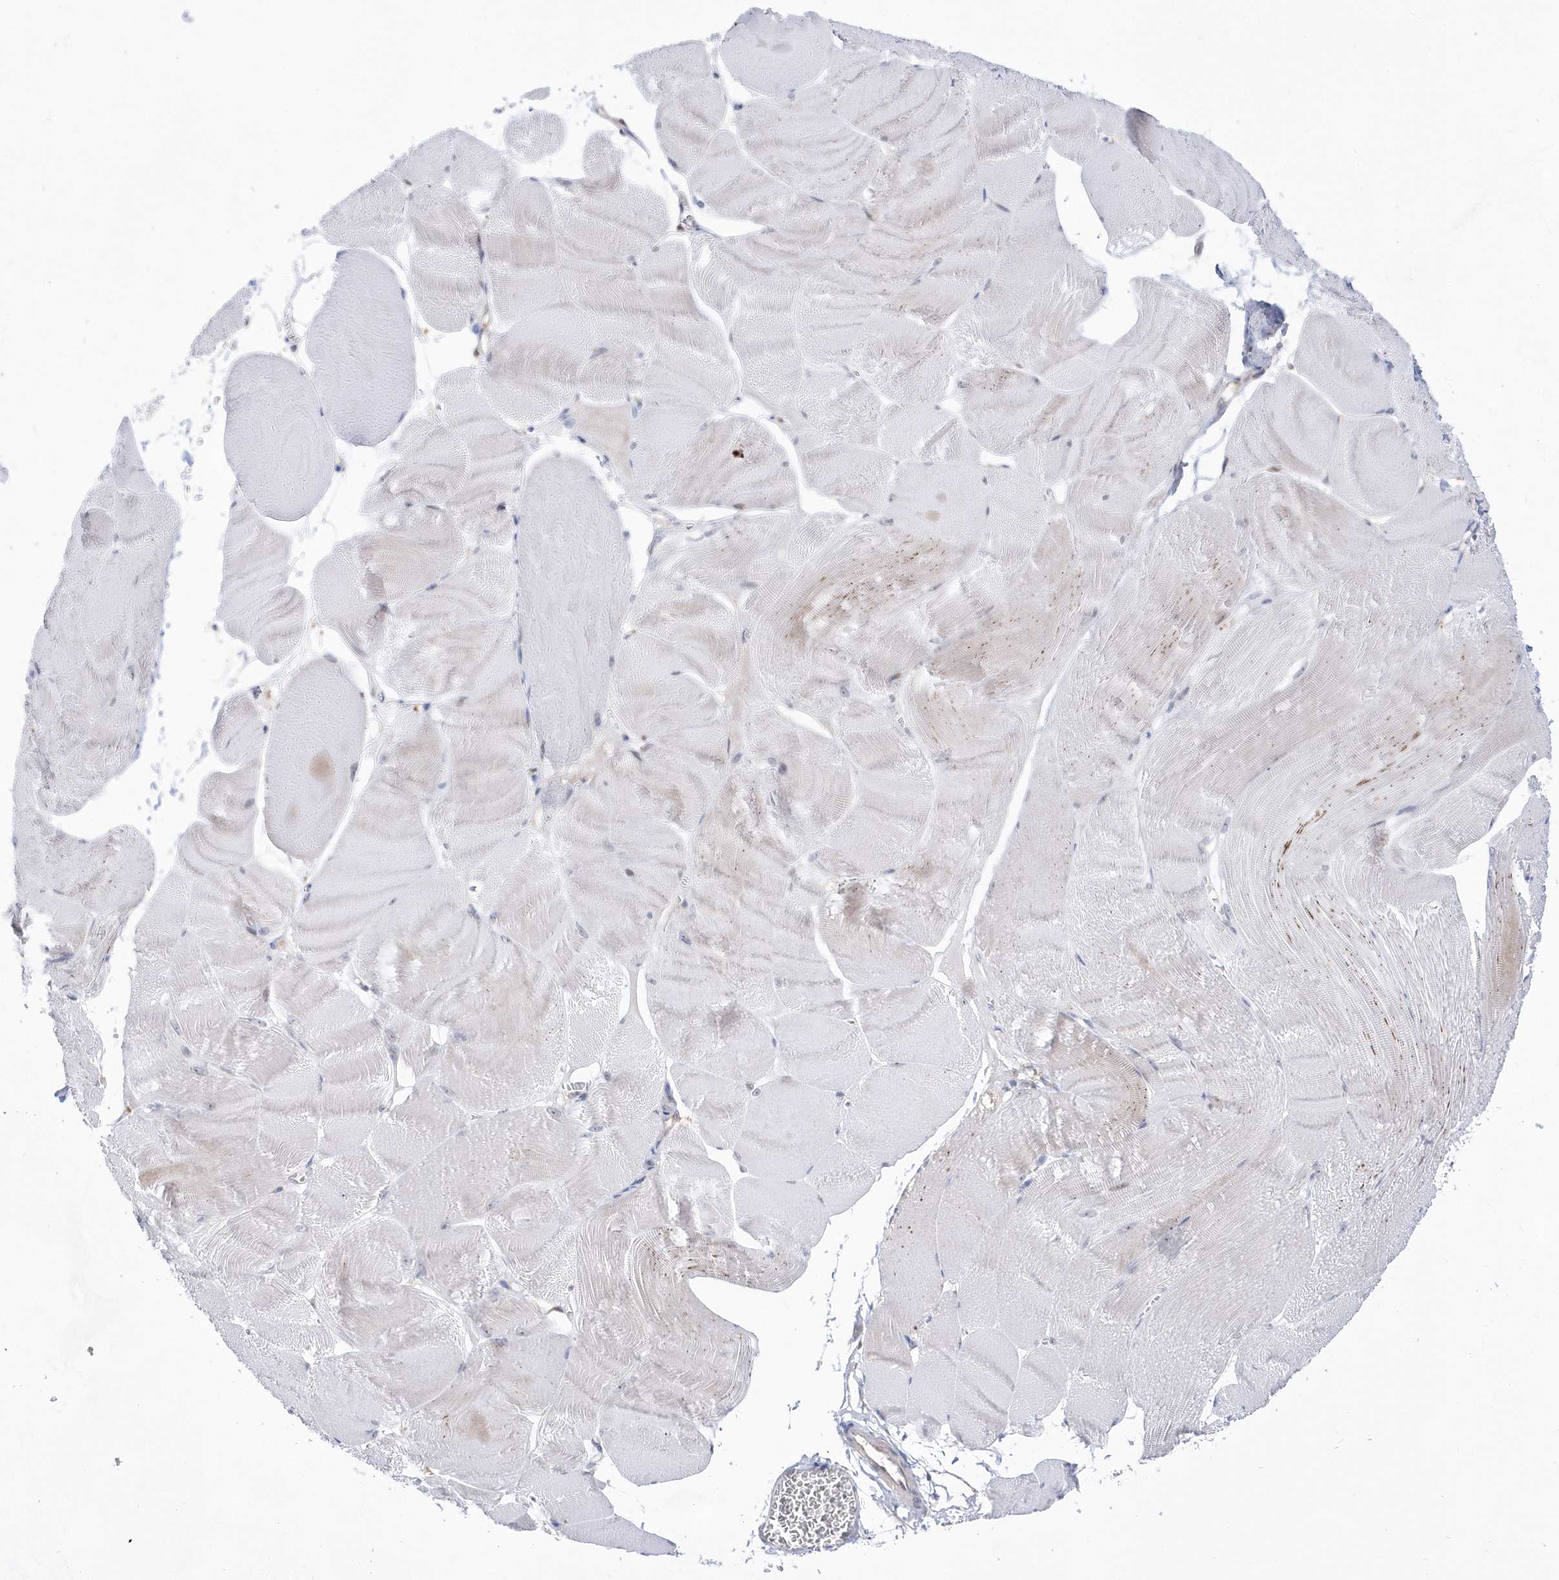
{"staining": {"intensity": "negative", "quantity": "none", "location": "none"}, "tissue": "skeletal muscle", "cell_type": "Myocytes", "image_type": "normal", "snomed": [{"axis": "morphology", "description": "Normal tissue, NOS"}, {"axis": "morphology", "description": "Basal cell carcinoma"}, {"axis": "topography", "description": "Skeletal muscle"}], "caption": "DAB (3,3'-diaminobenzidine) immunohistochemical staining of normal human skeletal muscle demonstrates no significant expression in myocytes. (DAB (3,3'-diaminobenzidine) IHC with hematoxylin counter stain).", "gene": "BDH2", "patient": {"sex": "female", "age": 64}}